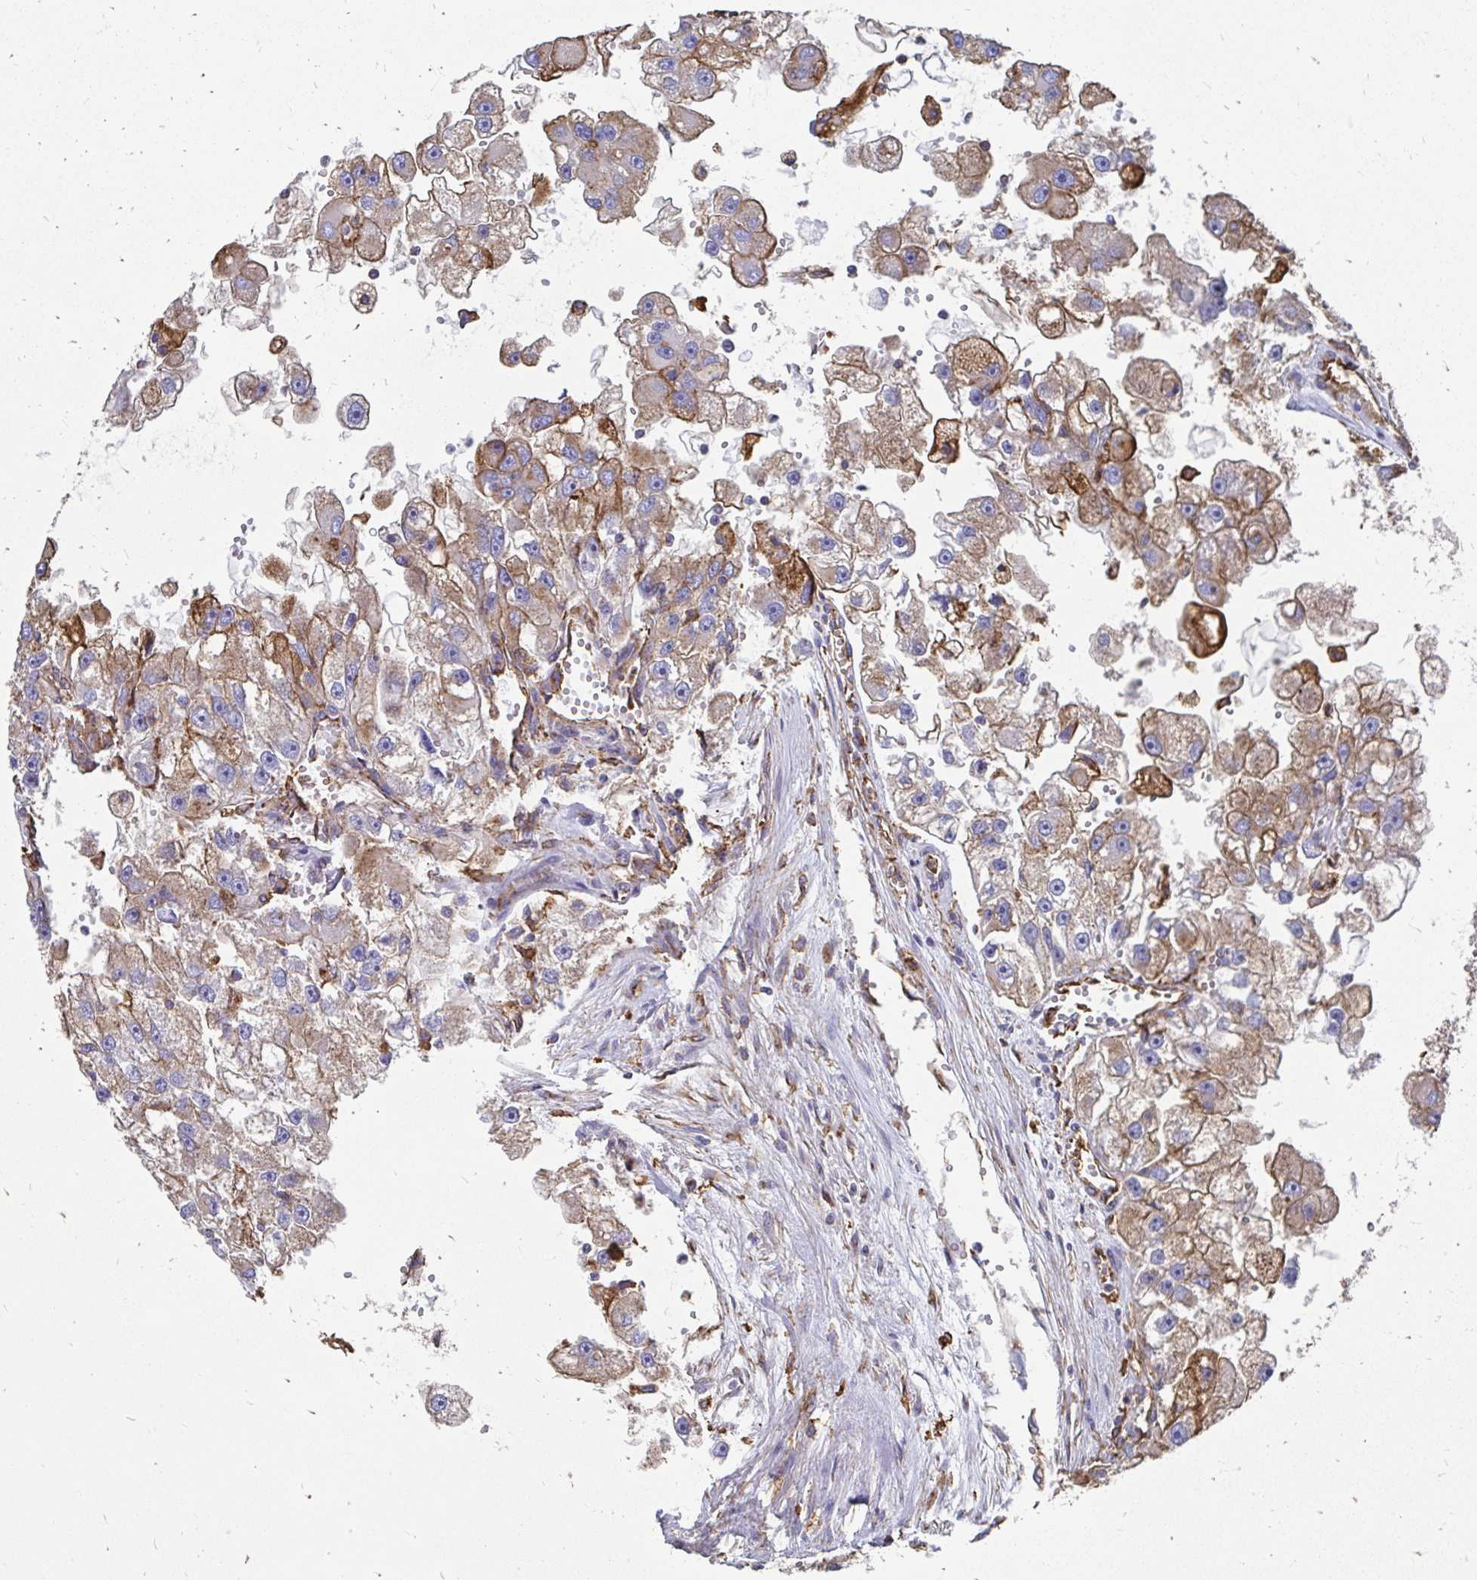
{"staining": {"intensity": "moderate", "quantity": "25%-75%", "location": "cytoplasmic/membranous"}, "tissue": "renal cancer", "cell_type": "Tumor cells", "image_type": "cancer", "snomed": [{"axis": "morphology", "description": "Adenocarcinoma, NOS"}, {"axis": "topography", "description": "Kidney"}], "caption": "Moderate cytoplasmic/membranous staining is appreciated in about 25%-75% of tumor cells in adenocarcinoma (renal).", "gene": "CLTC", "patient": {"sex": "male", "age": 63}}